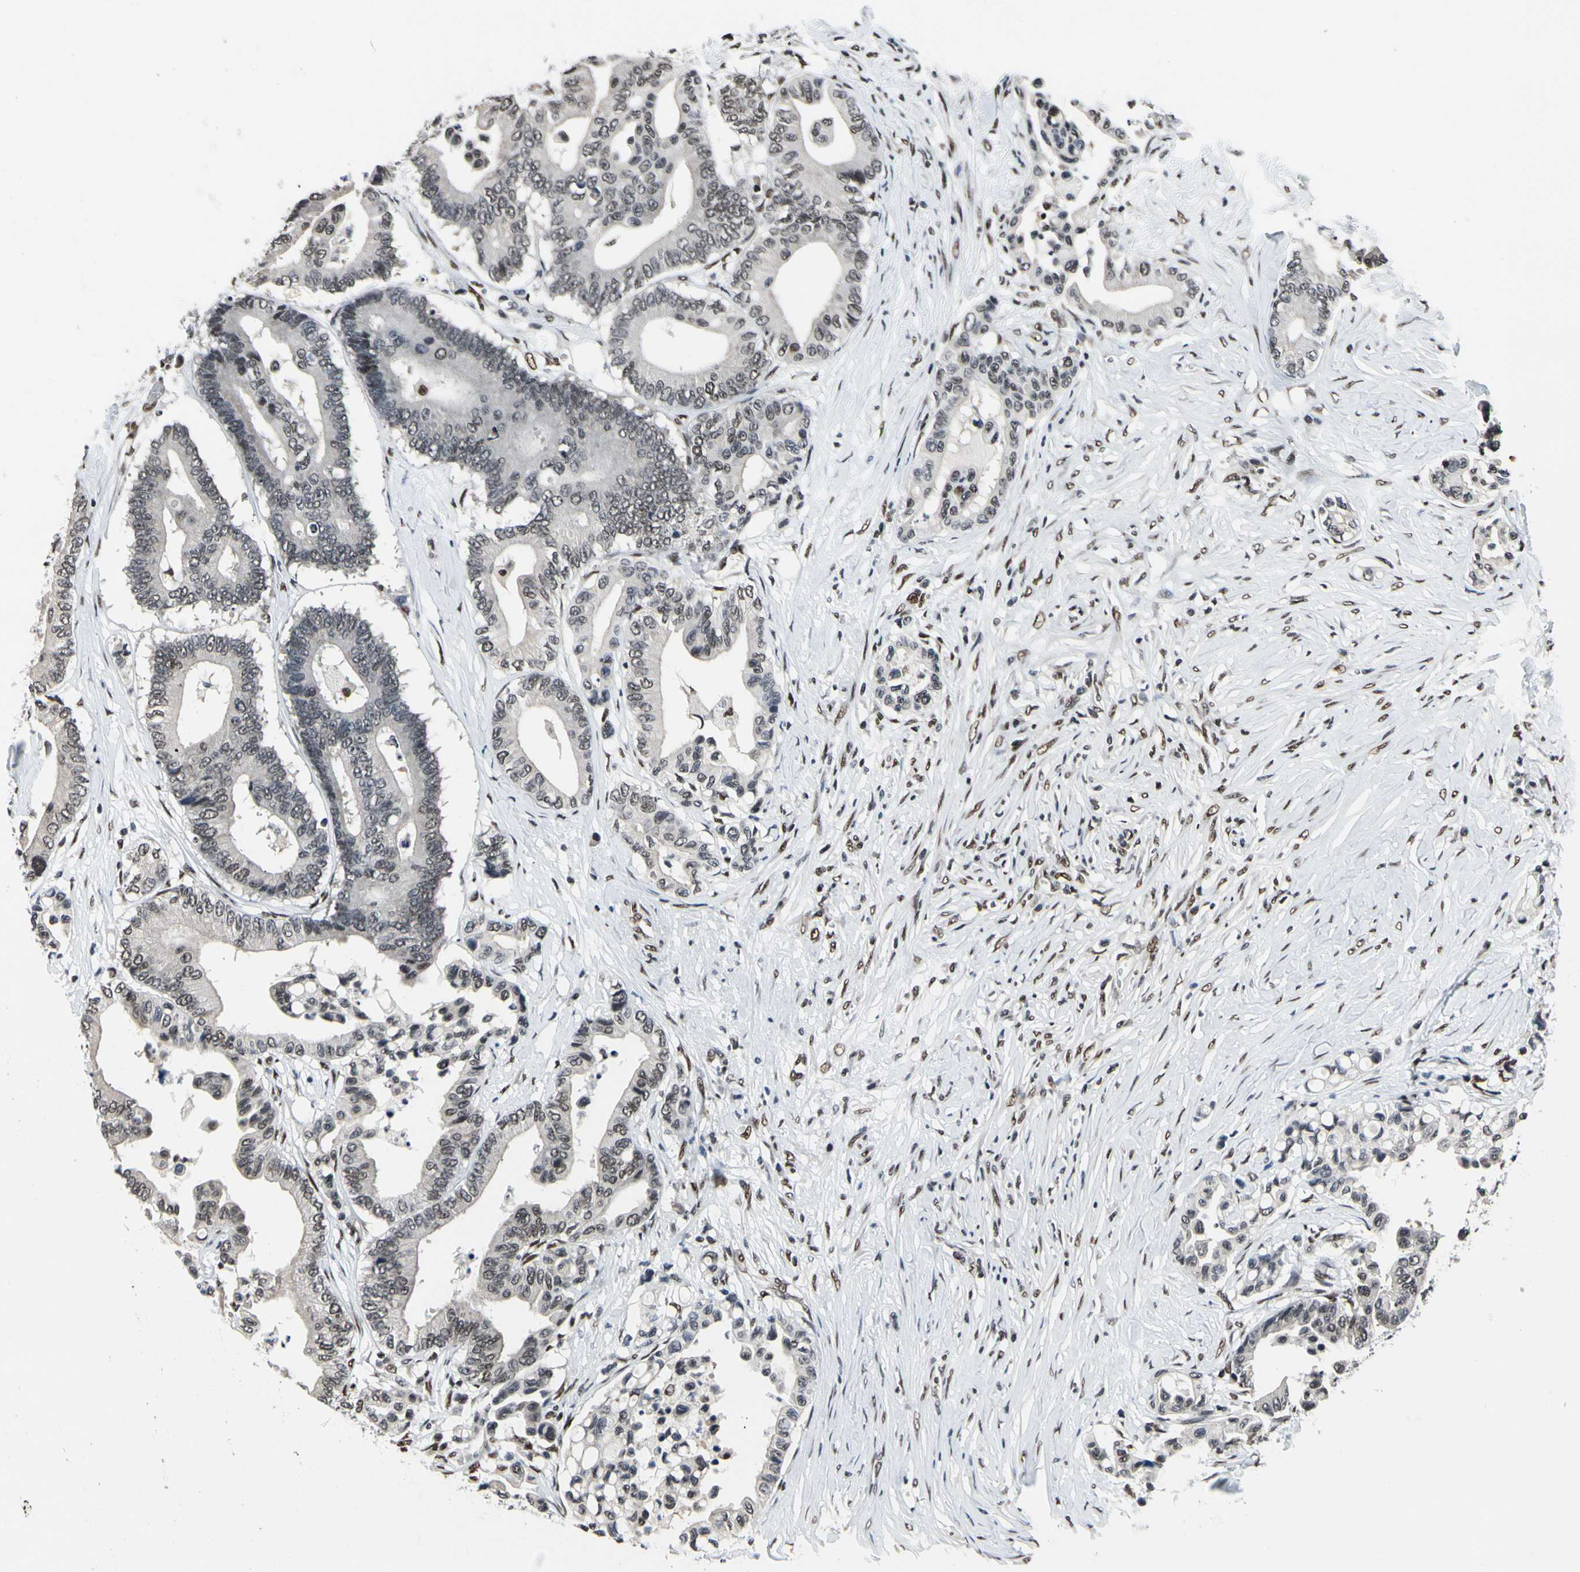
{"staining": {"intensity": "weak", "quantity": "25%-75%", "location": "cytoplasmic/membranous,nuclear"}, "tissue": "colorectal cancer", "cell_type": "Tumor cells", "image_type": "cancer", "snomed": [{"axis": "morphology", "description": "Normal tissue, NOS"}, {"axis": "morphology", "description": "Adenocarcinoma, NOS"}, {"axis": "topography", "description": "Colon"}], "caption": "Brown immunohistochemical staining in colorectal cancer exhibits weak cytoplasmic/membranous and nuclear expression in about 25%-75% of tumor cells.", "gene": "RECQL", "patient": {"sex": "male", "age": 82}}